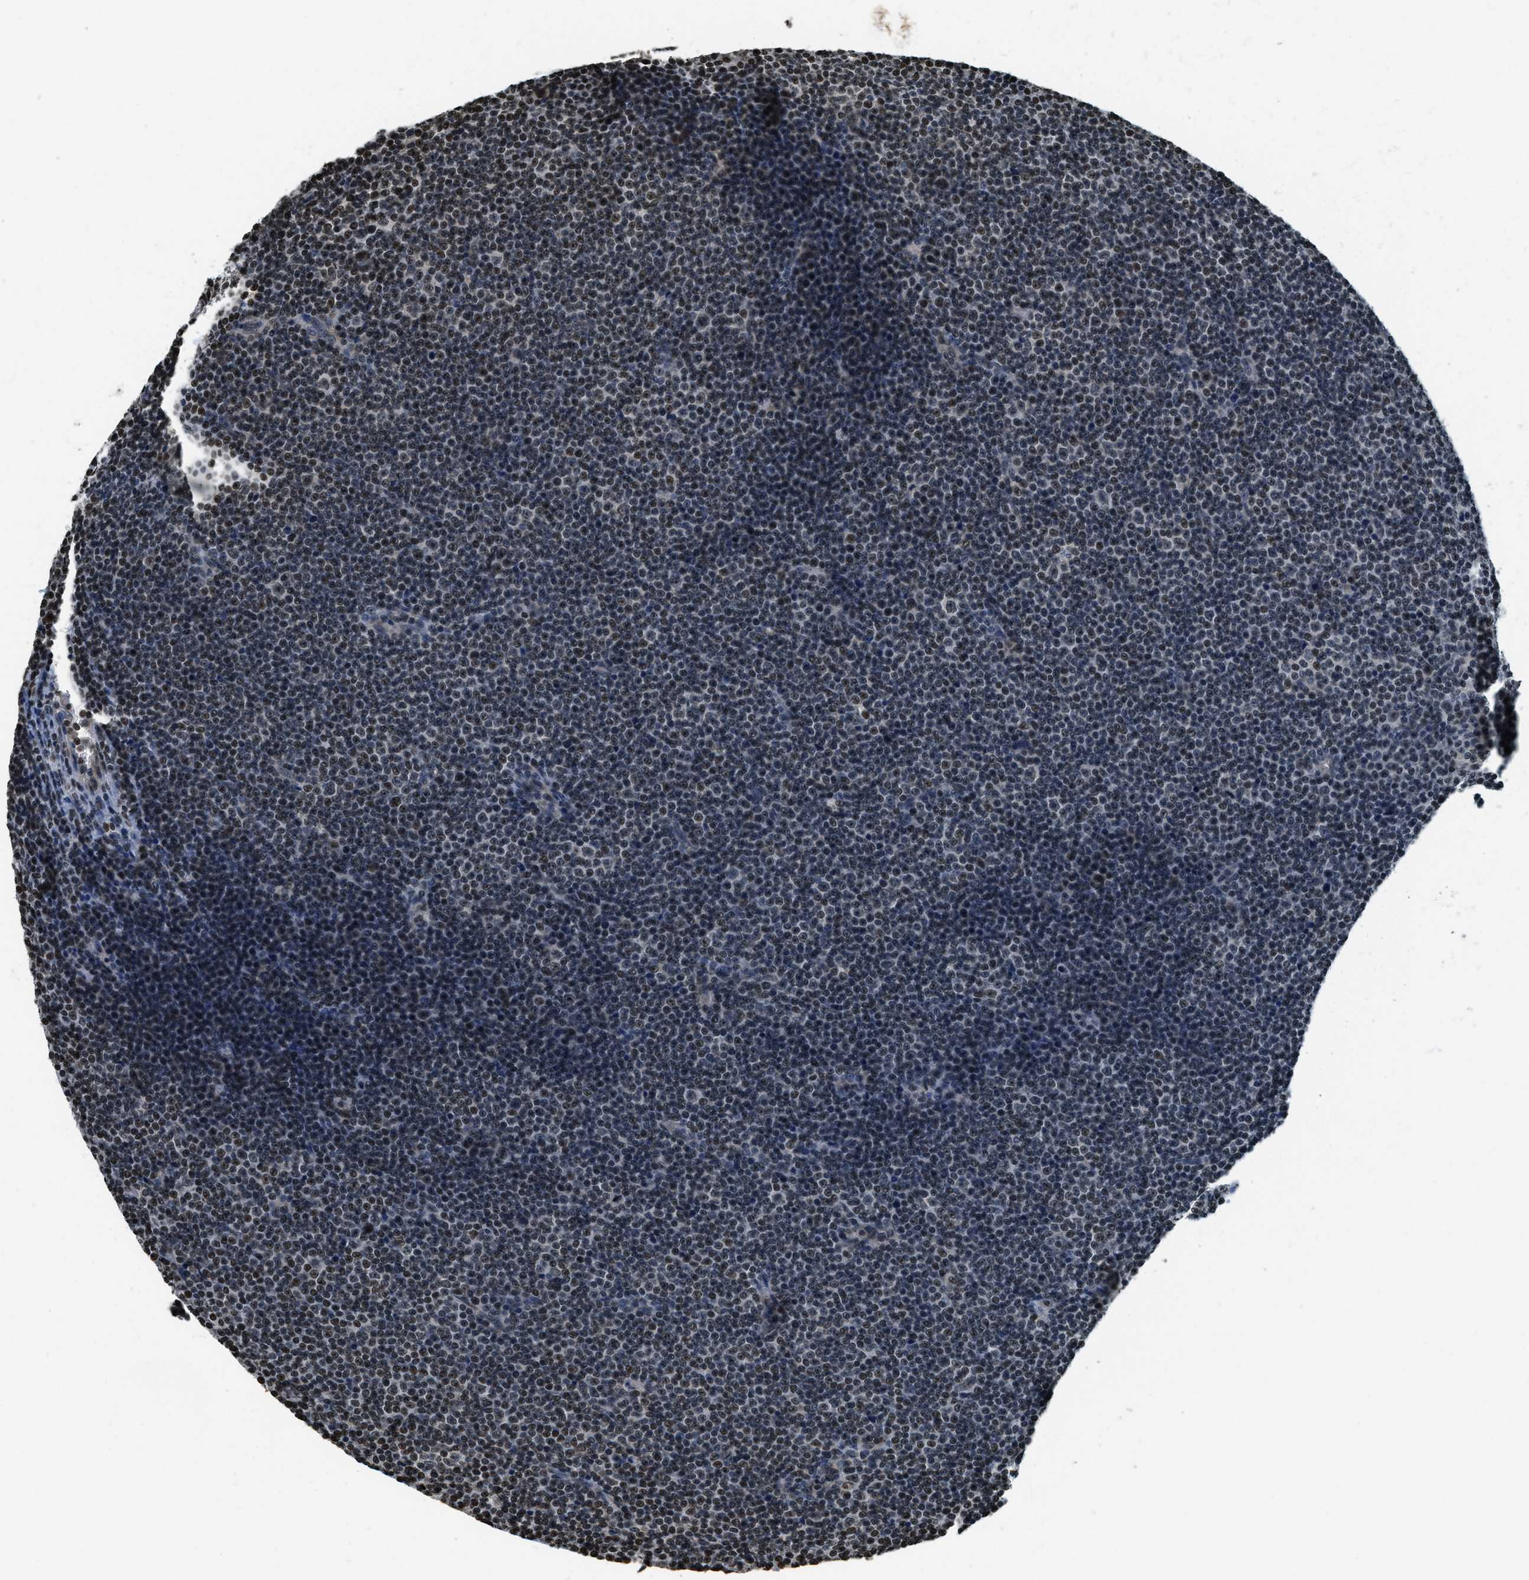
{"staining": {"intensity": "strong", "quantity": "25%-75%", "location": "nuclear"}, "tissue": "lymphoma", "cell_type": "Tumor cells", "image_type": "cancer", "snomed": [{"axis": "morphology", "description": "Malignant lymphoma, non-Hodgkin's type, Low grade"}, {"axis": "topography", "description": "Lymph node"}], "caption": "DAB immunohistochemical staining of malignant lymphoma, non-Hodgkin's type (low-grade) displays strong nuclear protein staining in approximately 25%-75% of tumor cells.", "gene": "LDB2", "patient": {"sex": "female", "age": 67}}